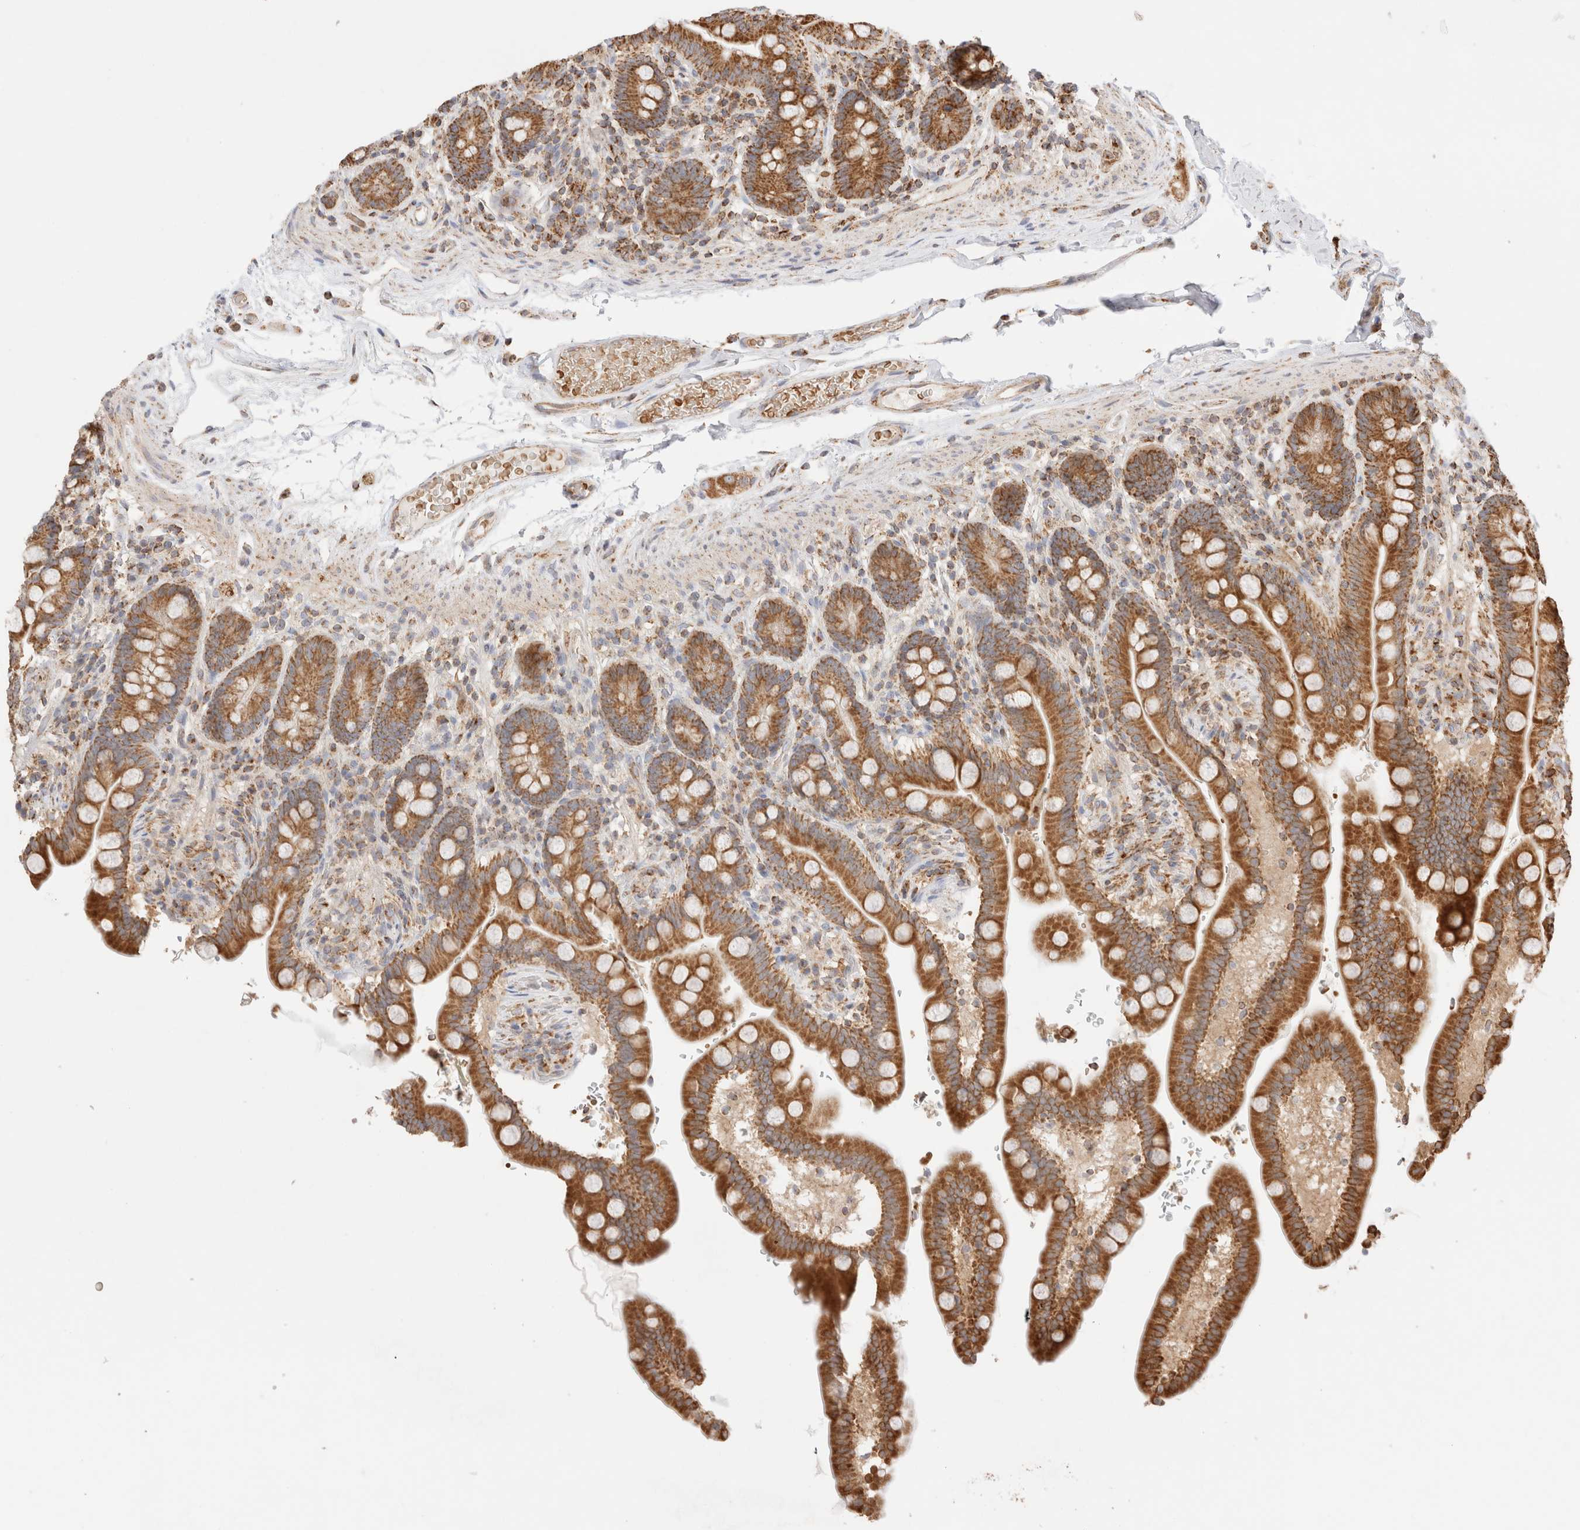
{"staining": {"intensity": "weak", "quantity": "<25%", "location": "cytoplasmic/membranous"}, "tissue": "colon", "cell_type": "Endothelial cells", "image_type": "normal", "snomed": [{"axis": "morphology", "description": "Normal tissue, NOS"}, {"axis": "topography", "description": "Smooth muscle"}, {"axis": "topography", "description": "Colon"}], "caption": "A photomicrograph of colon stained for a protein displays no brown staining in endothelial cells. (Immunohistochemistry (ihc), brightfield microscopy, high magnification).", "gene": "TMPPE", "patient": {"sex": "male", "age": 73}}